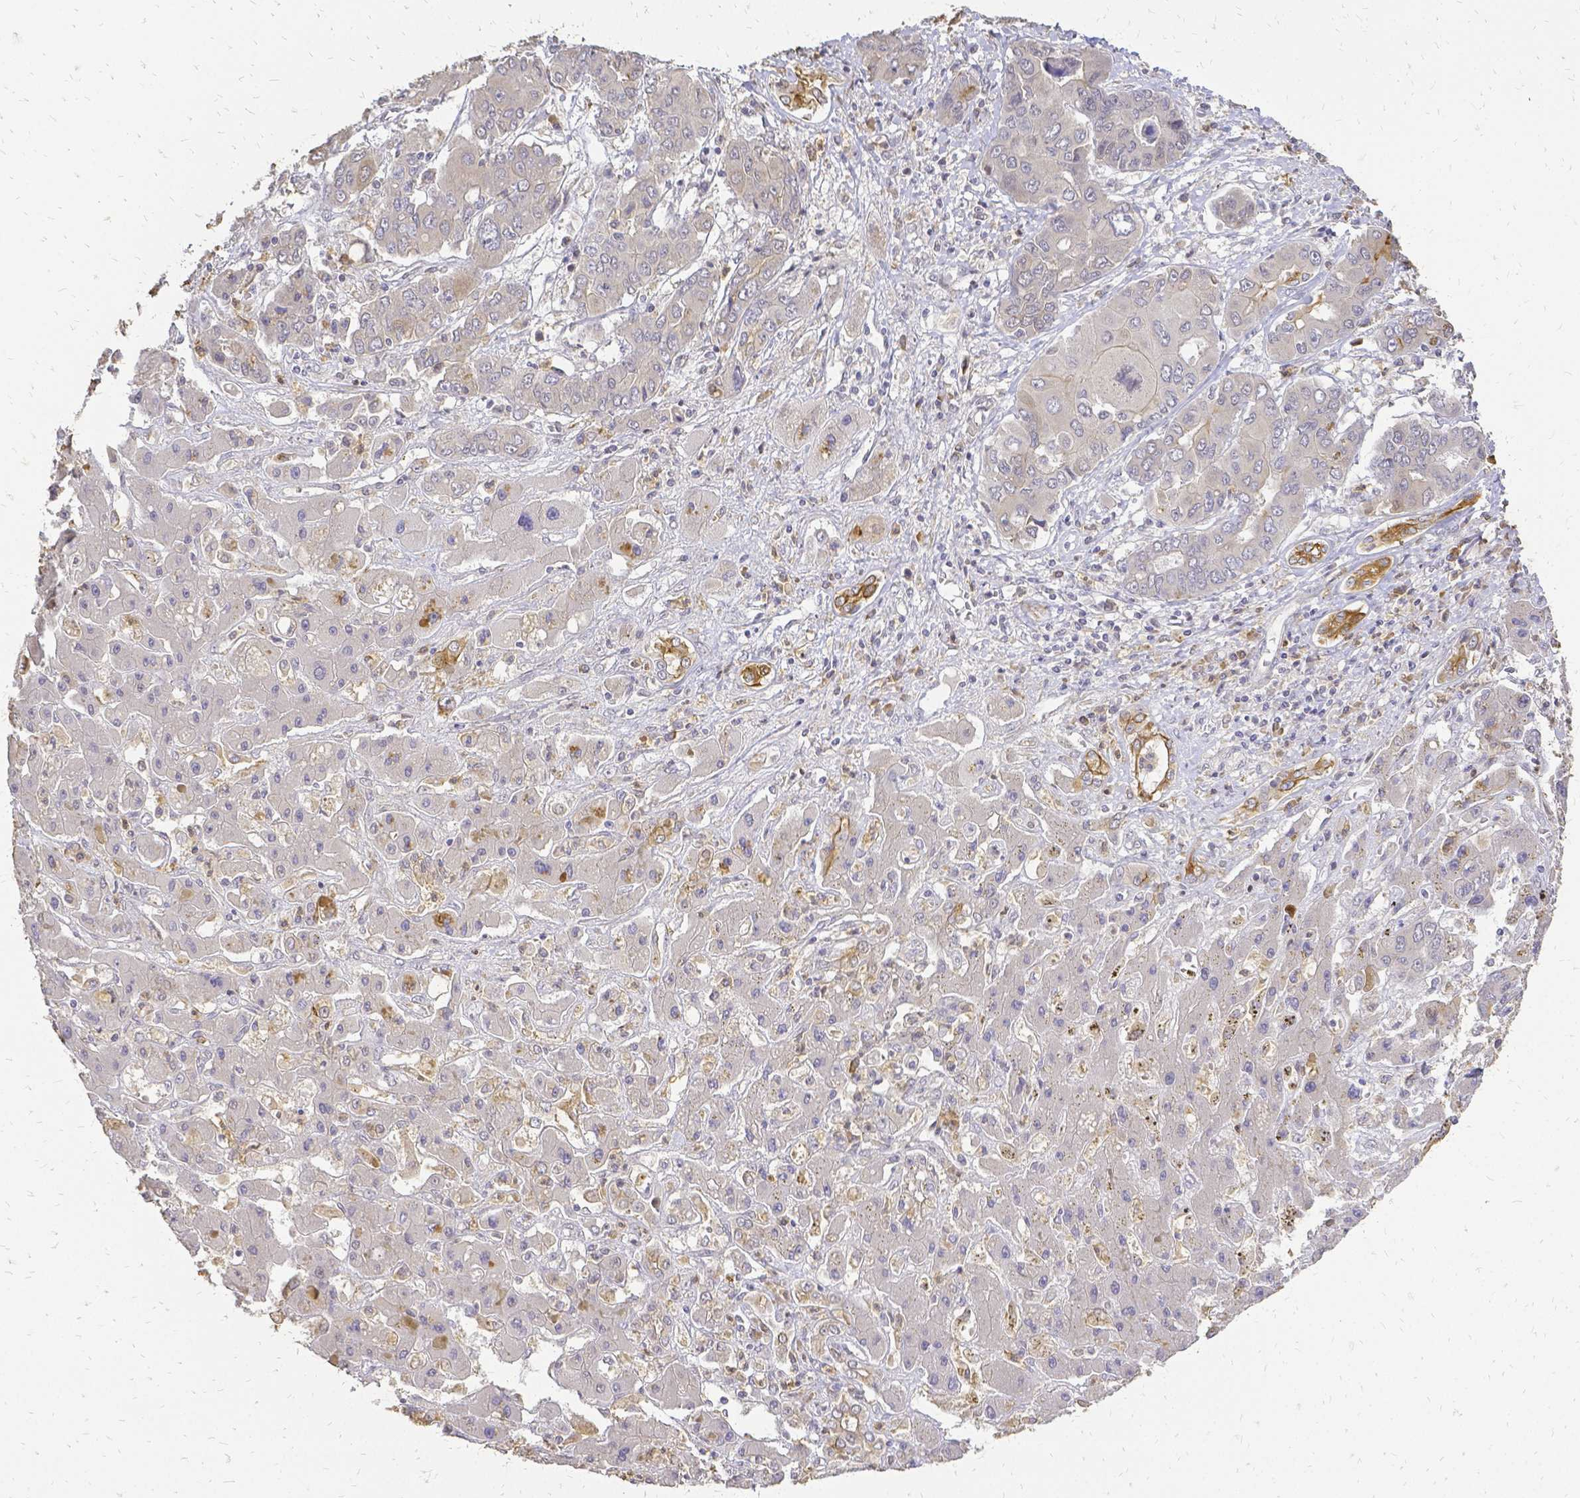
{"staining": {"intensity": "moderate", "quantity": "25%-75%", "location": "cytoplasmic/membranous"}, "tissue": "liver cancer", "cell_type": "Tumor cells", "image_type": "cancer", "snomed": [{"axis": "morphology", "description": "Cholangiocarcinoma"}, {"axis": "topography", "description": "Liver"}], "caption": "A brown stain shows moderate cytoplasmic/membranous expression of a protein in liver cholangiocarcinoma tumor cells.", "gene": "CIB1", "patient": {"sex": "male", "age": 67}}